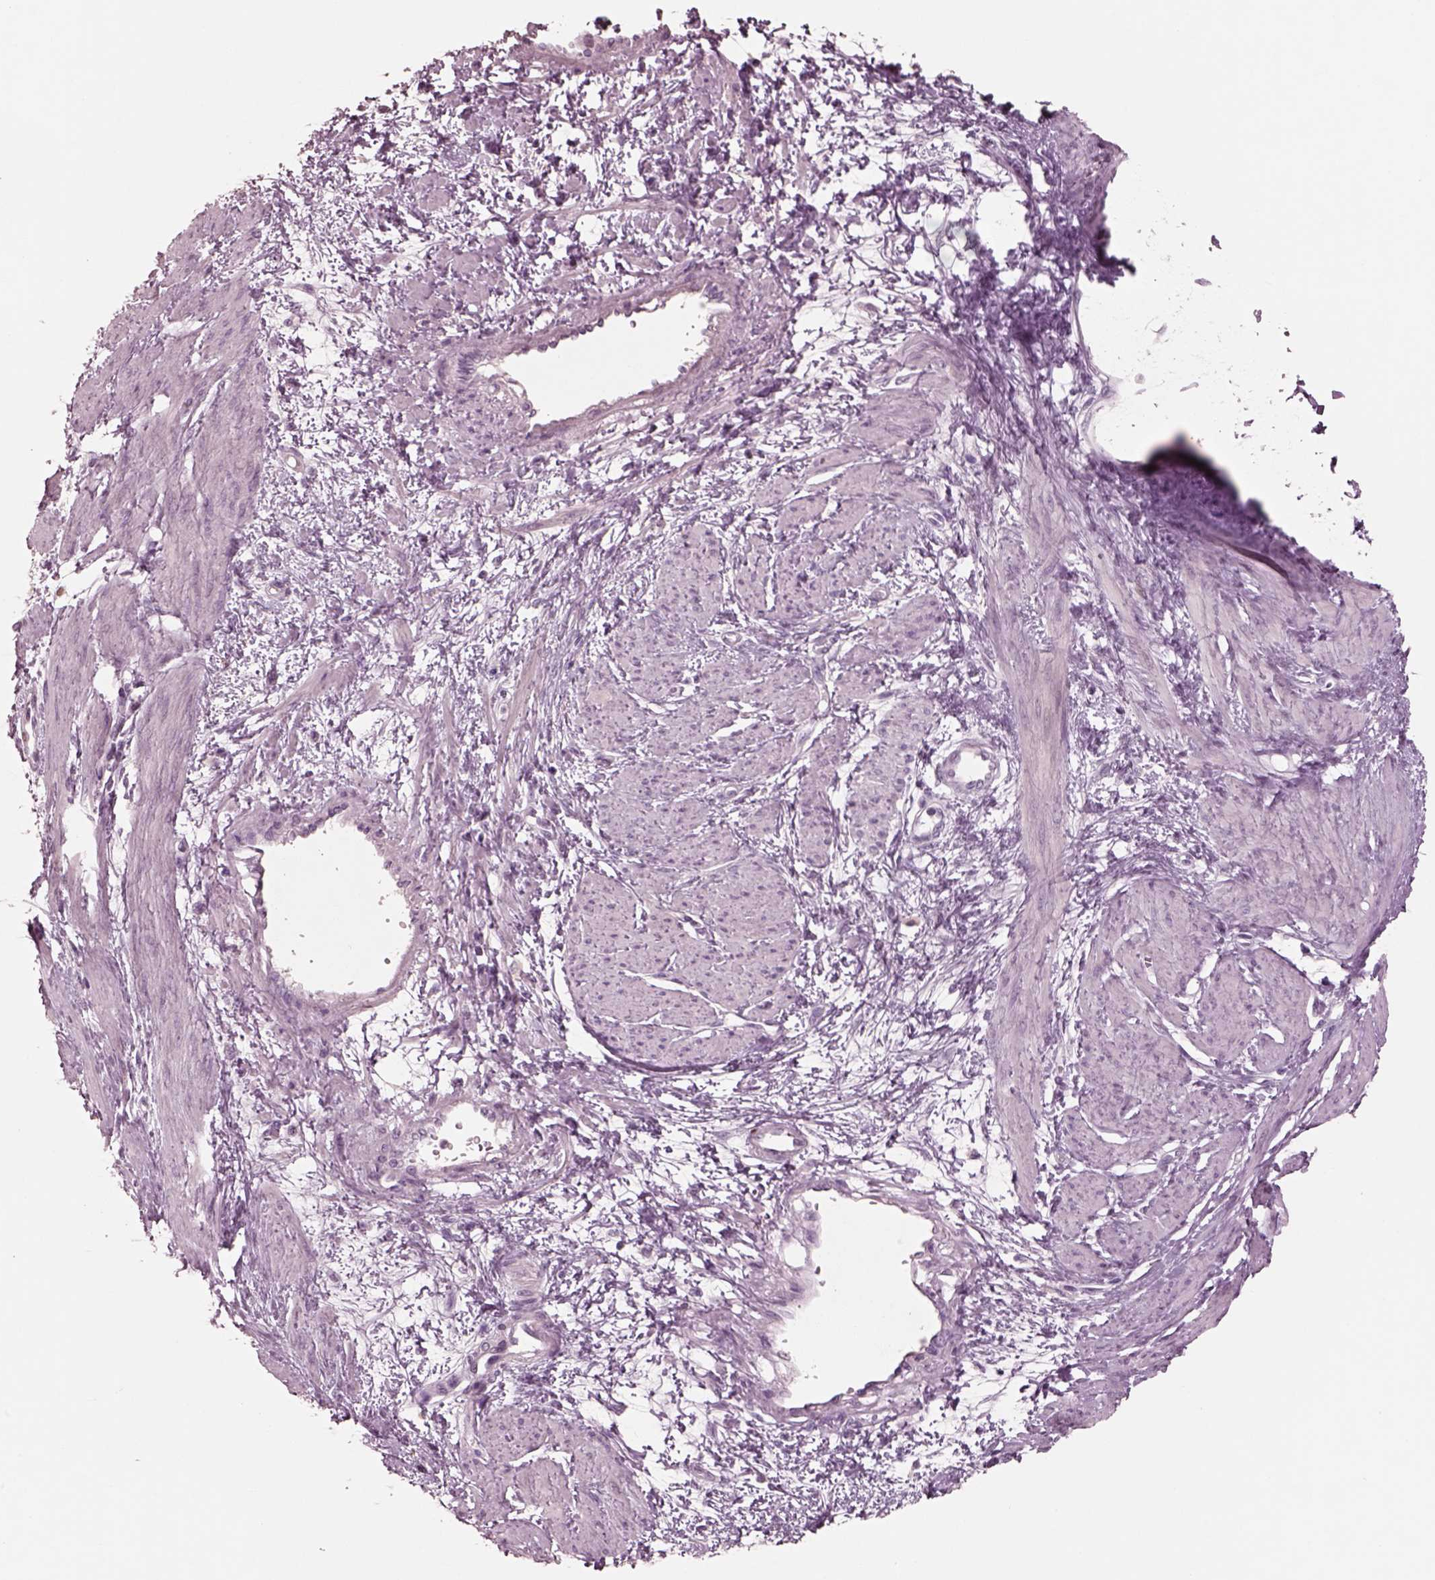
{"staining": {"intensity": "negative", "quantity": "none", "location": "none"}, "tissue": "smooth muscle", "cell_type": "Smooth muscle cells", "image_type": "normal", "snomed": [{"axis": "morphology", "description": "Normal tissue, NOS"}, {"axis": "topography", "description": "Smooth muscle"}, {"axis": "topography", "description": "Uterus"}], "caption": "There is no significant staining in smooth muscle cells of smooth muscle.", "gene": "SOX9", "patient": {"sex": "female", "age": 39}}